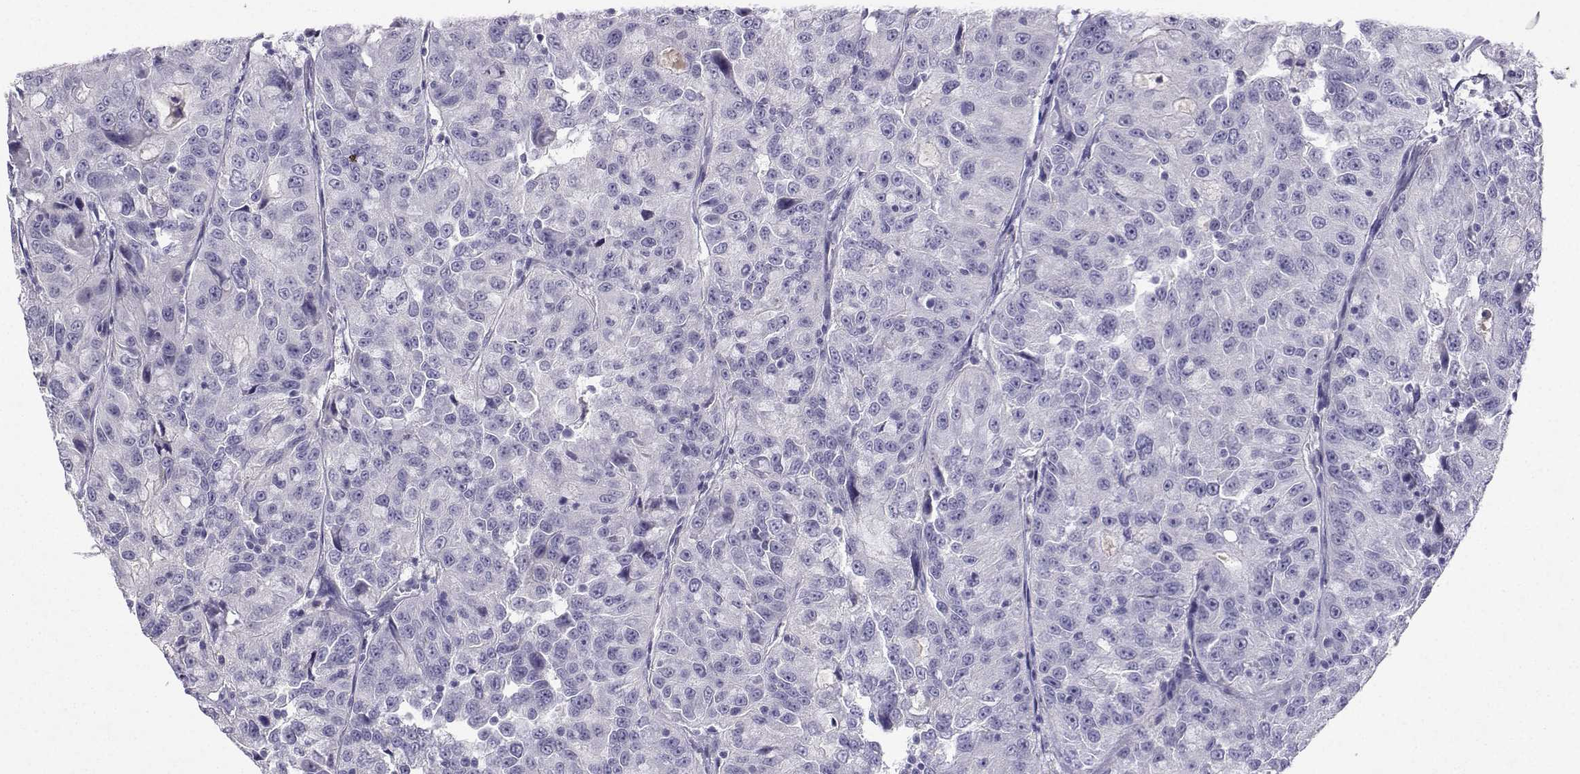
{"staining": {"intensity": "negative", "quantity": "none", "location": "none"}, "tissue": "urothelial cancer", "cell_type": "Tumor cells", "image_type": "cancer", "snomed": [{"axis": "morphology", "description": "Urothelial carcinoma, NOS"}, {"axis": "morphology", "description": "Urothelial carcinoma, High grade"}, {"axis": "topography", "description": "Urinary bladder"}], "caption": "An immunohistochemistry histopathology image of urothelial carcinoma (high-grade) is shown. There is no staining in tumor cells of urothelial carcinoma (high-grade).", "gene": "GRIK4", "patient": {"sex": "female", "age": 73}}